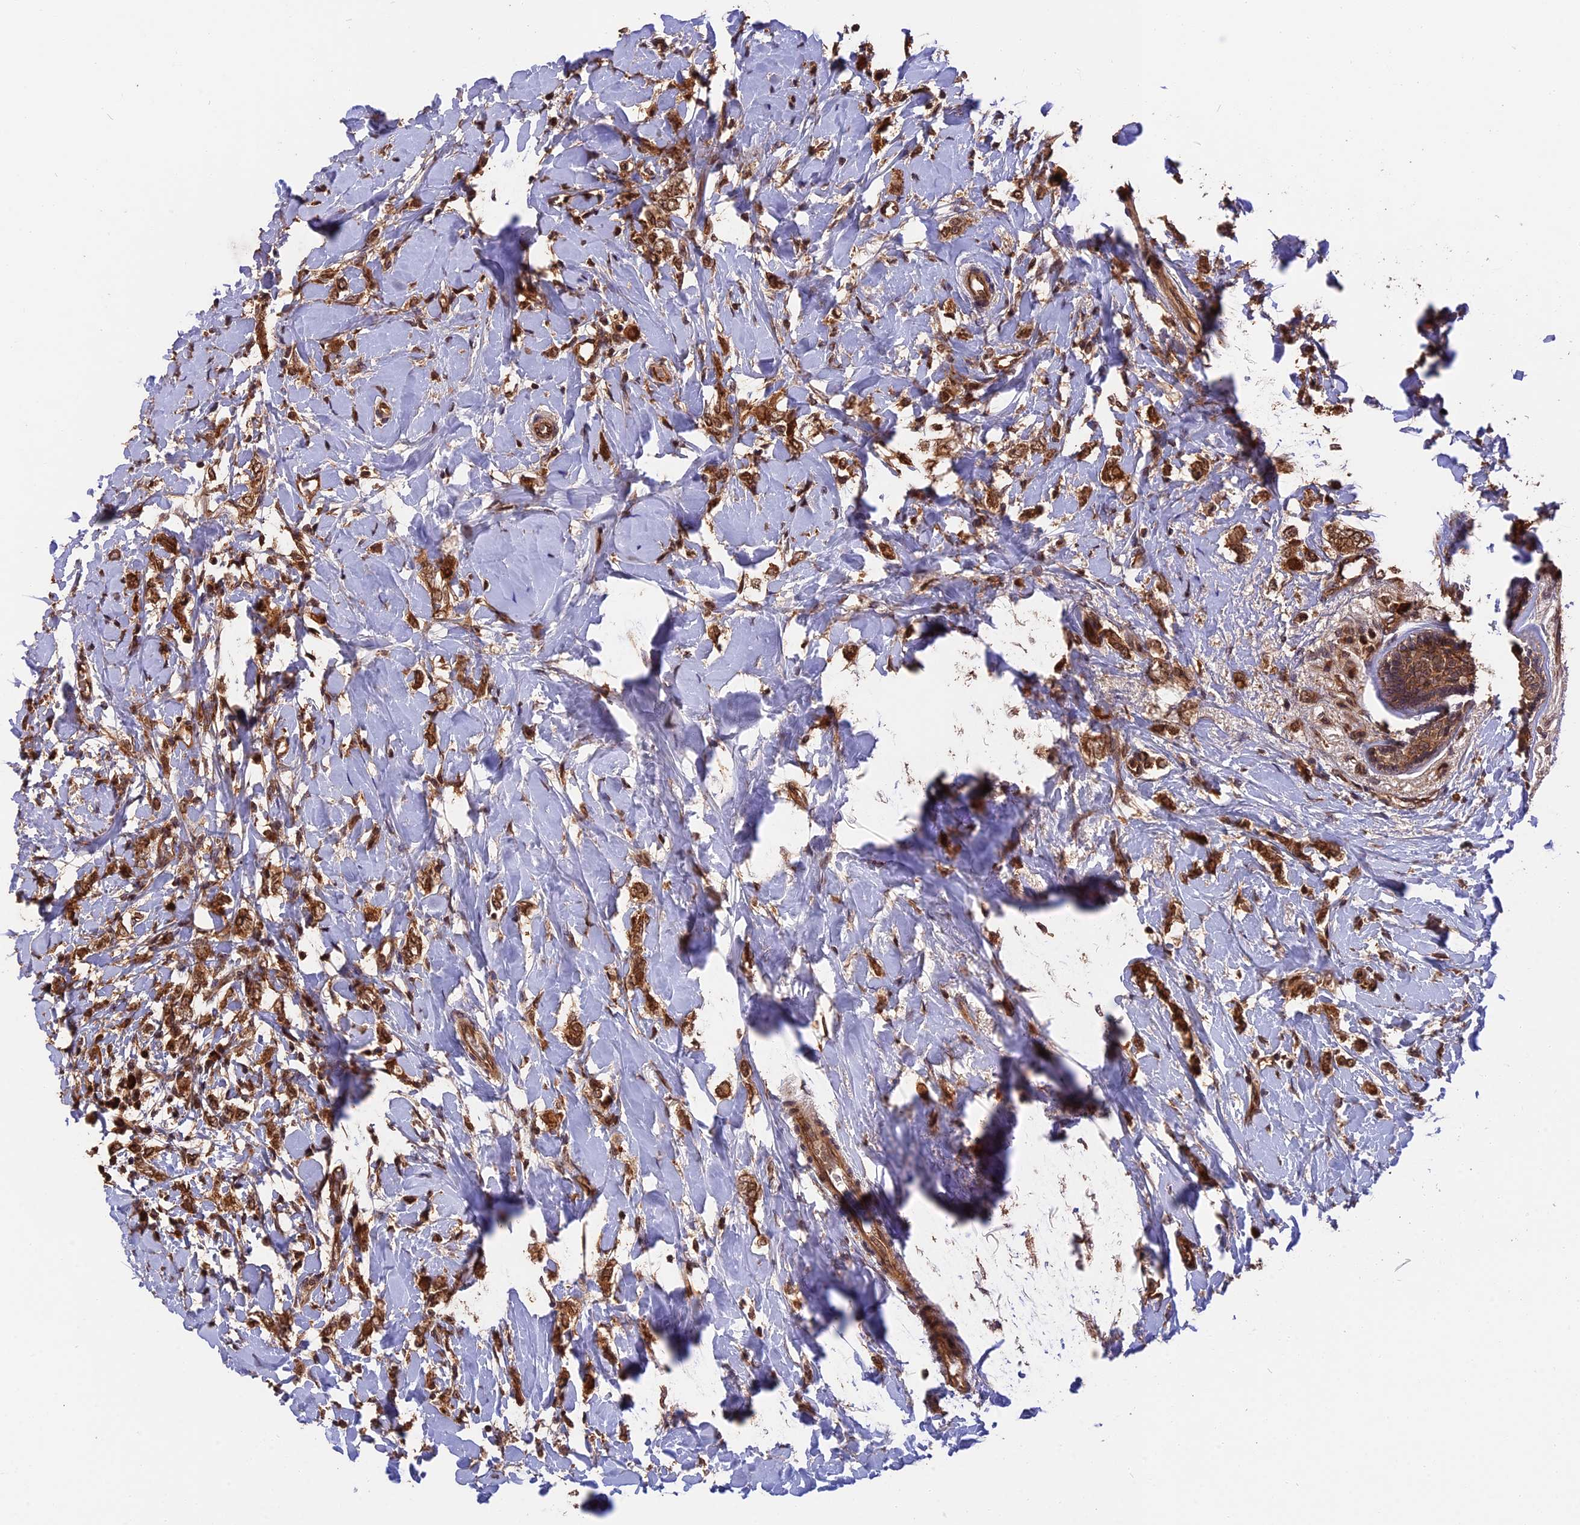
{"staining": {"intensity": "strong", "quantity": ">75%", "location": "cytoplasmic/membranous,nuclear"}, "tissue": "breast cancer", "cell_type": "Tumor cells", "image_type": "cancer", "snomed": [{"axis": "morphology", "description": "Normal tissue, NOS"}, {"axis": "morphology", "description": "Lobular carcinoma"}, {"axis": "topography", "description": "Breast"}], "caption": "Protein expression analysis of human breast cancer (lobular carcinoma) reveals strong cytoplasmic/membranous and nuclear staining in about >75% of tumor cells.", "gene": "ESCO1", "patient": {"sex": "female", "age": 47}}